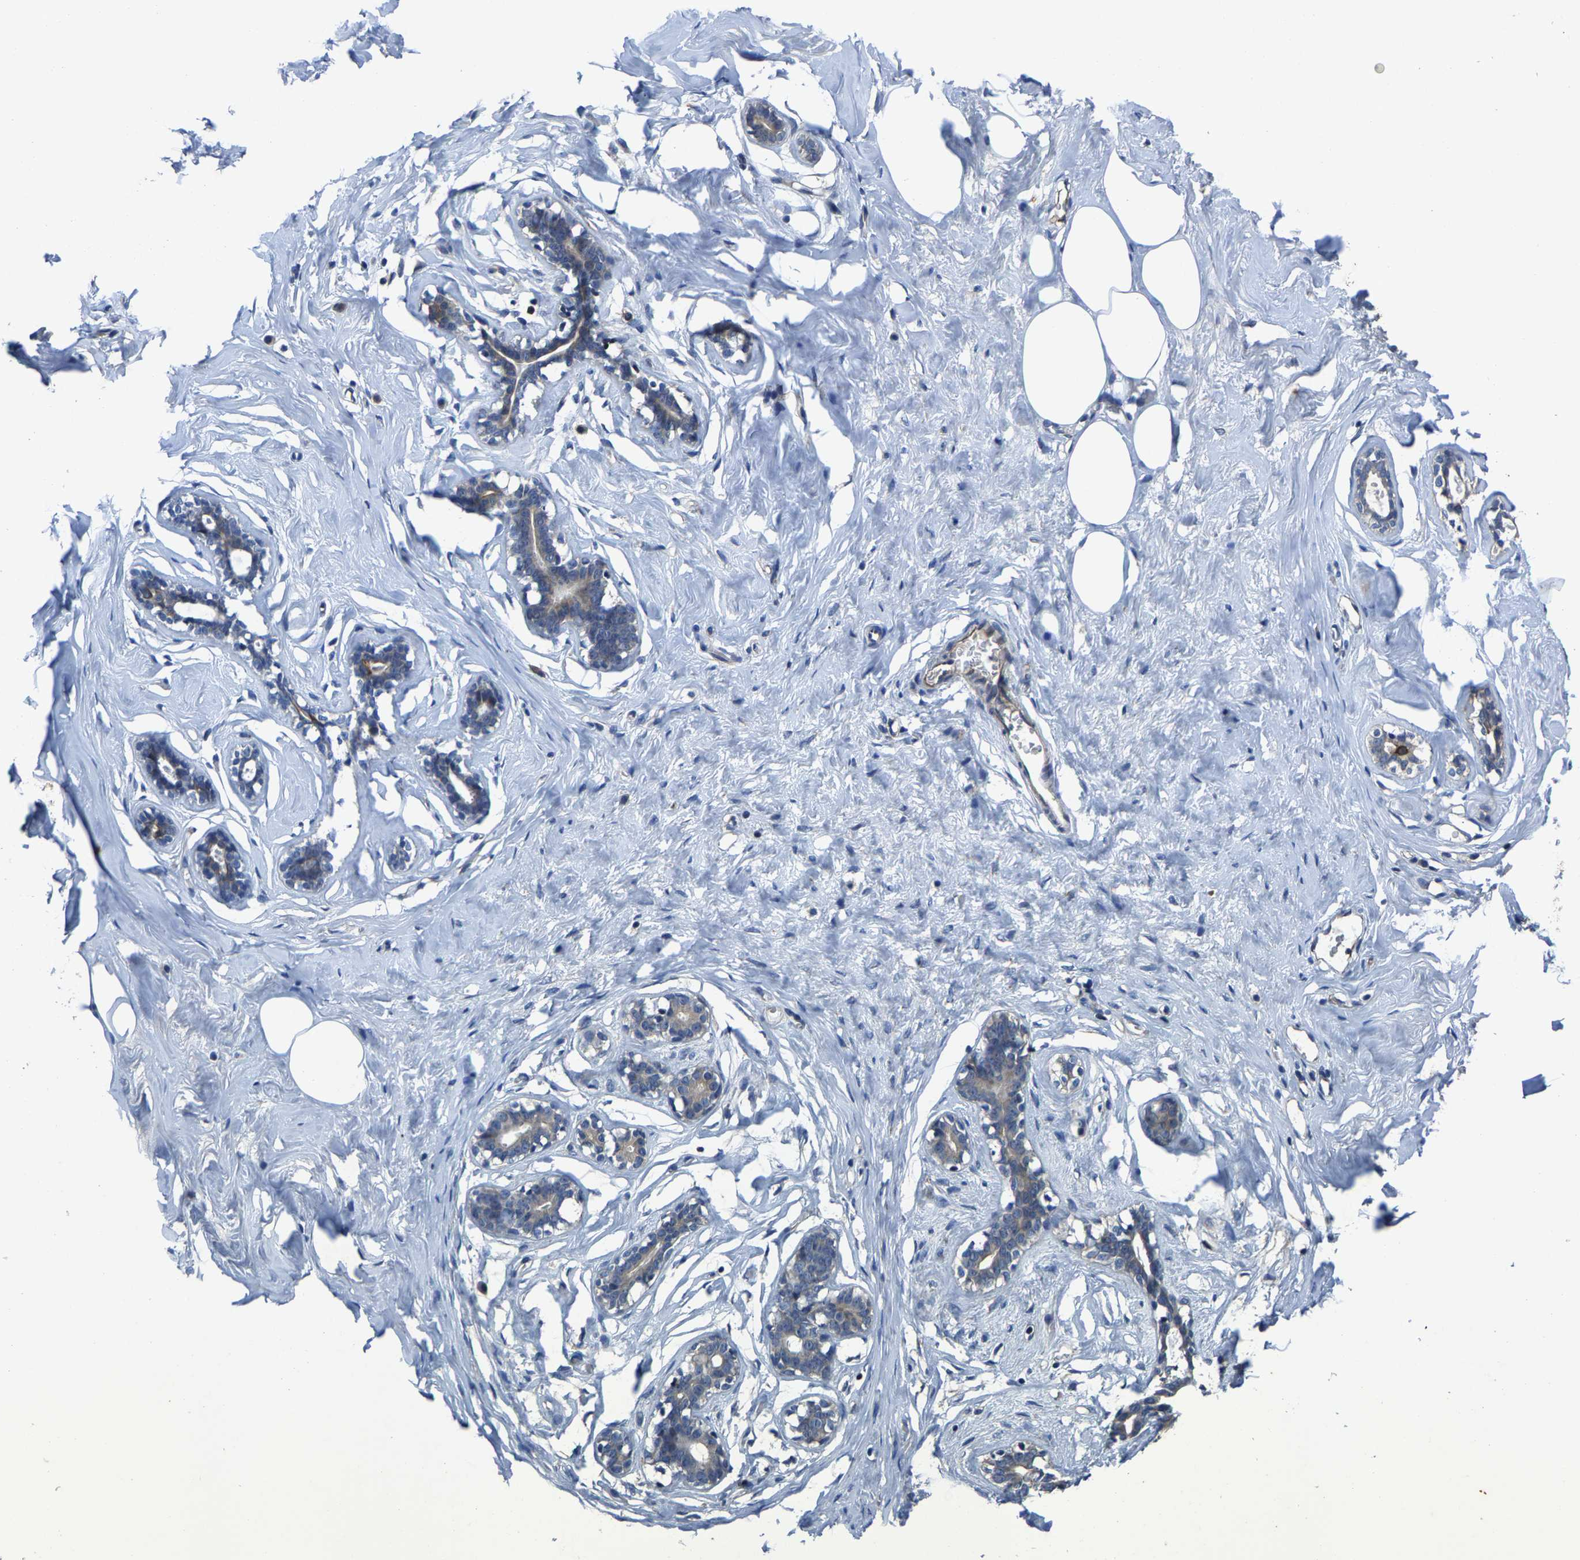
{"staining": {"intensity": "weak", "quantity": ">75%", "location": "cytoplasmic/membranous"}, "tissue": "adipose tissue", "cell_type": "Adipocytes", "image_type": "normal", "snomed": [{"axis": "morphology", "description": "Normal tissue, NOS"}, {"axis": "morphology", "description": "Fibrosis, NOS"}, {"axis": "topography", "description": "Breast"}, {"axis": "topography", "description": "Adipose tissue"}], "caption": "DAB immunohistochemical staining of unremarkable adipose tissue shows weak cytoplasmic/membranous protein expression in about >75% of adipocytes. (DAB (3,3'-diaminobenzidine) = brown stain, brightfield microscopy at high magnification).", "gene": "AGBL3", "patient": {"sex": "female", "age": 39}}